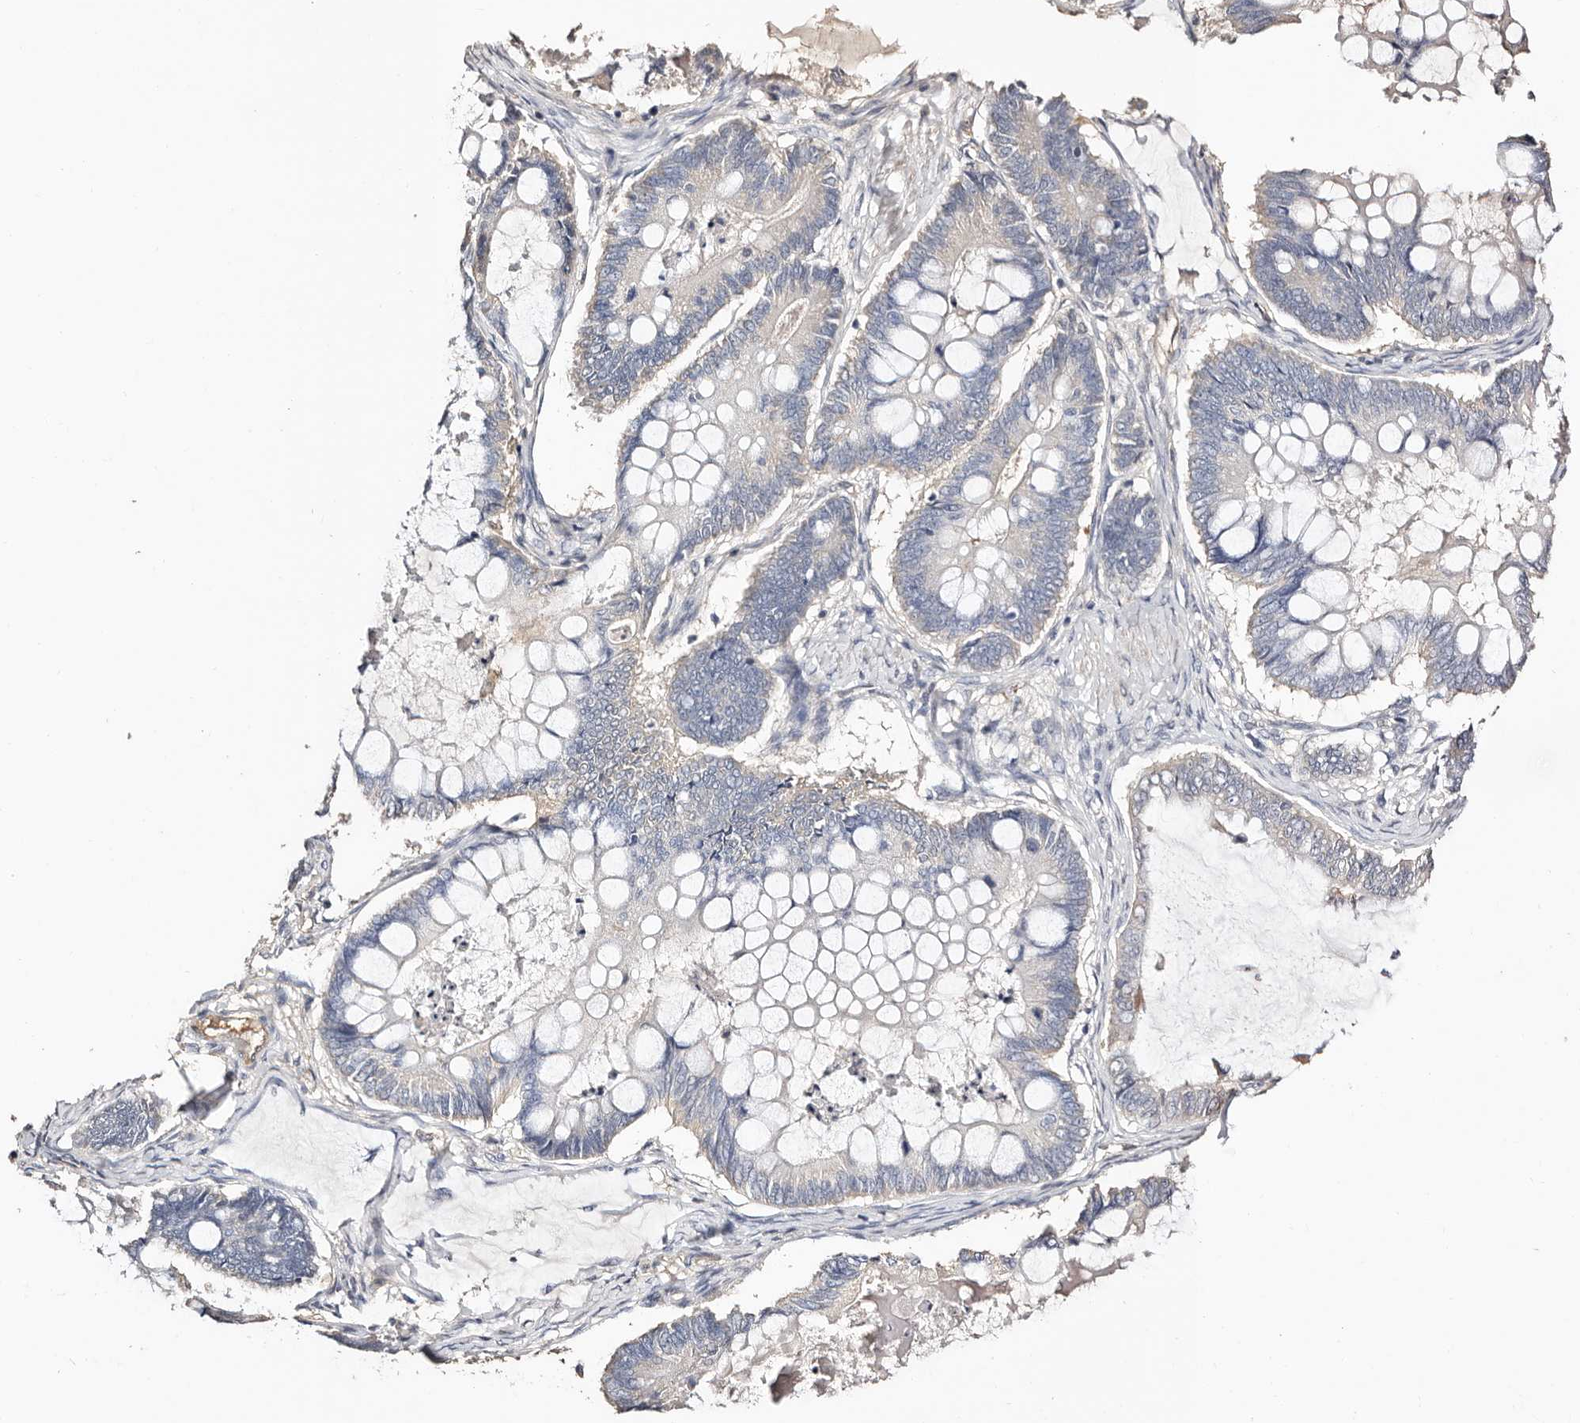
{"staining": {"intensity": "negative", "quantity": "none", "location": "none"}, "tissue": "ovarian cancer", "cell_type": "Tumor cells", "image_type": "cancer", "snomed": [{"axis": "morphology", "description": "Cystadenocarcinoma, mucinous, NOS"}, {"axis": "topography", "description": "Ovary"}], "caption": "IHC photomicrograph of neoplastic tissue: mucinous cystadenocarcinoma (ovarian) stained with DAB (3,3'-diaminobenzidine) displays no significant protein expression in tumor cells.", "gene": "TGM2", "patient": {"sex": "female", "age": 61}}